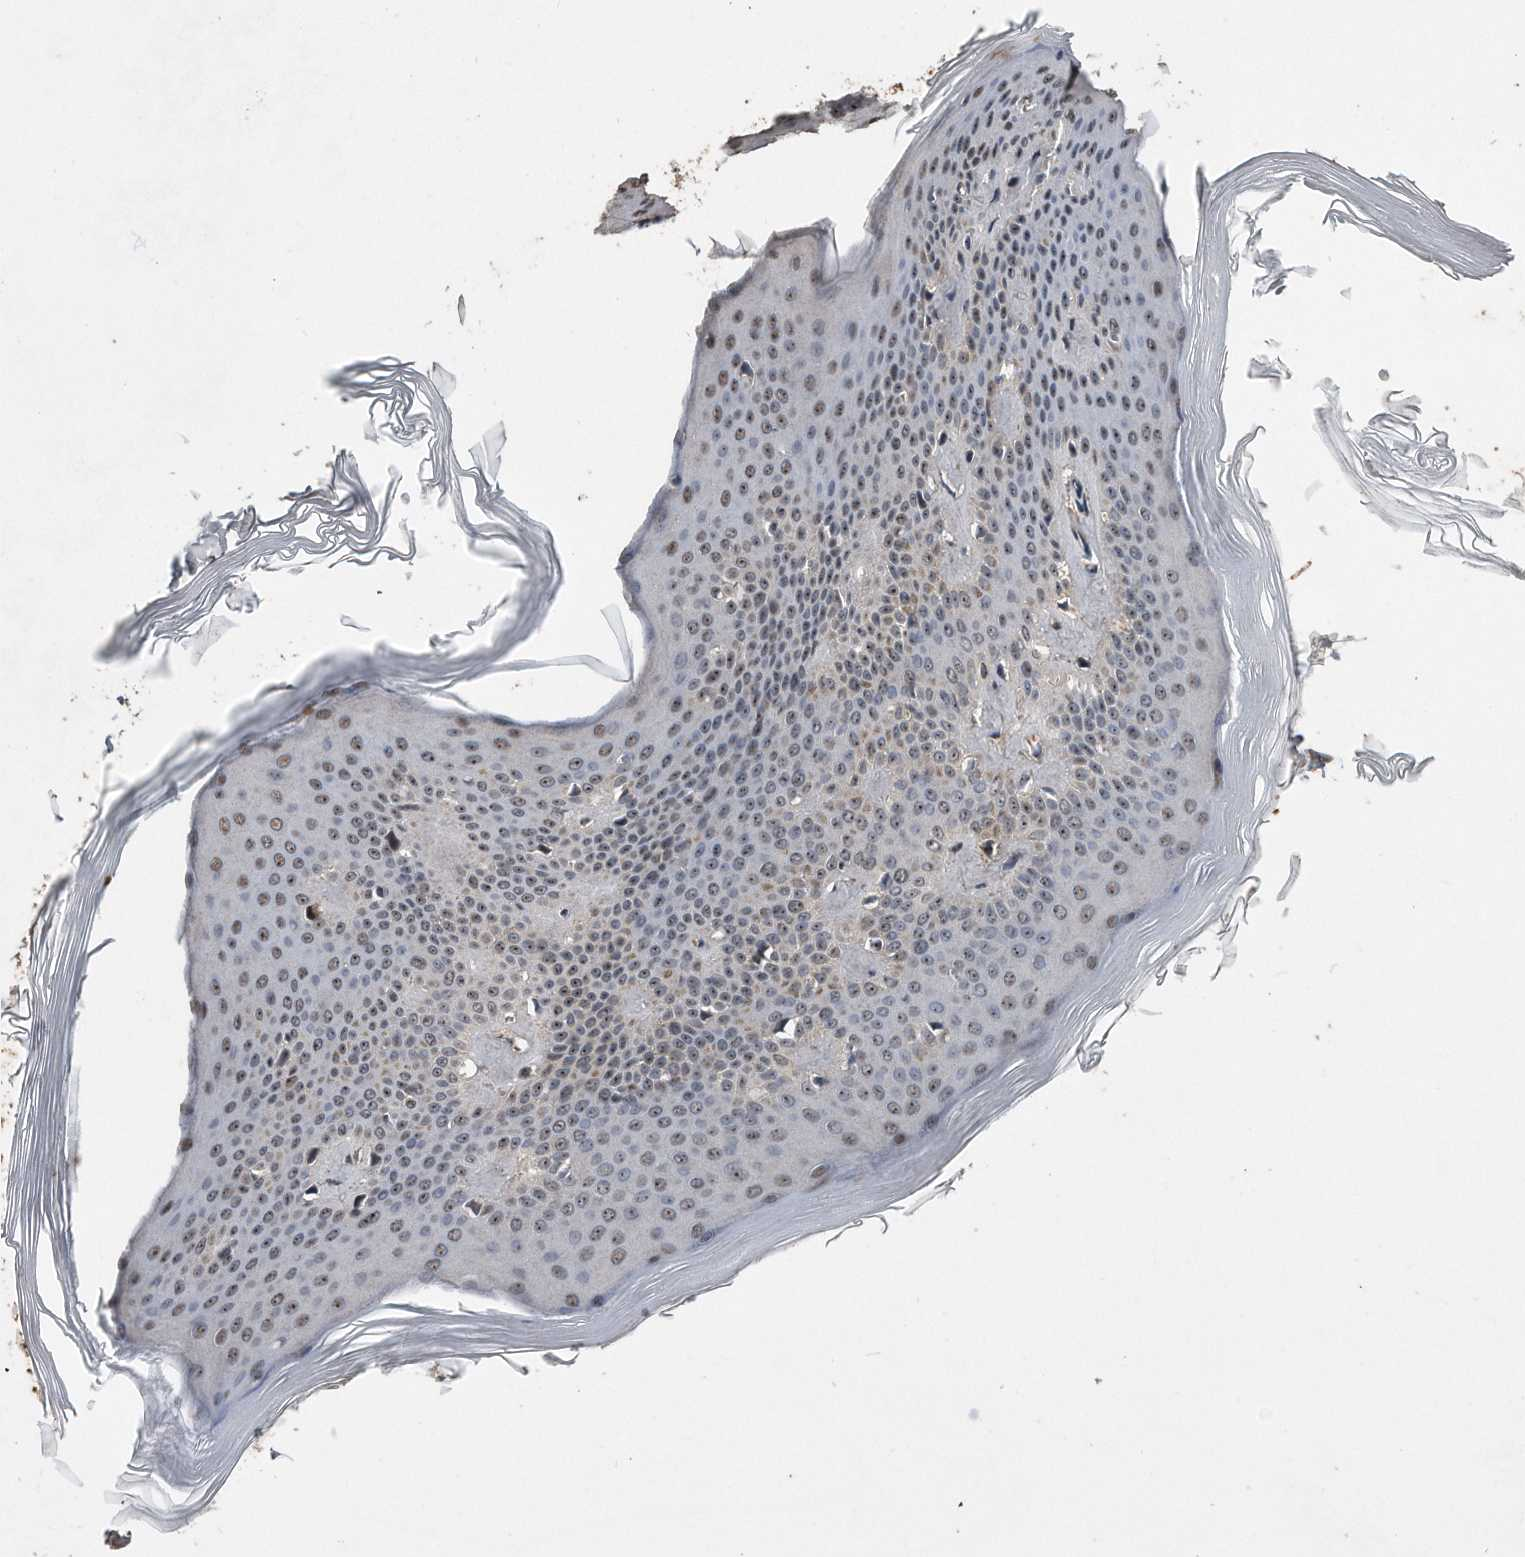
{"staining": {"intensity": "moderate", "quantity": "25%-75%", "location": "cytoplasmic/membranous"}, "tissue": "skin", "cell_type": "Fibroblasts", "image_type": "normal", "snomed": [{"axis": "morphology", "description": "Normal tissue, NOS"}, {"axis": "topography", "description": "Skin"}], "caption": "Skin was stained to show a protein in brown. There is medium levels of moderate cytoplasmic/membranous expression in about 25%-75% of fibroblasts. (brown staining indicates protein expression, while blue staining denotes nuclei).", "gene": "PELO", "patient": {"sex": "female", "age": 27}}